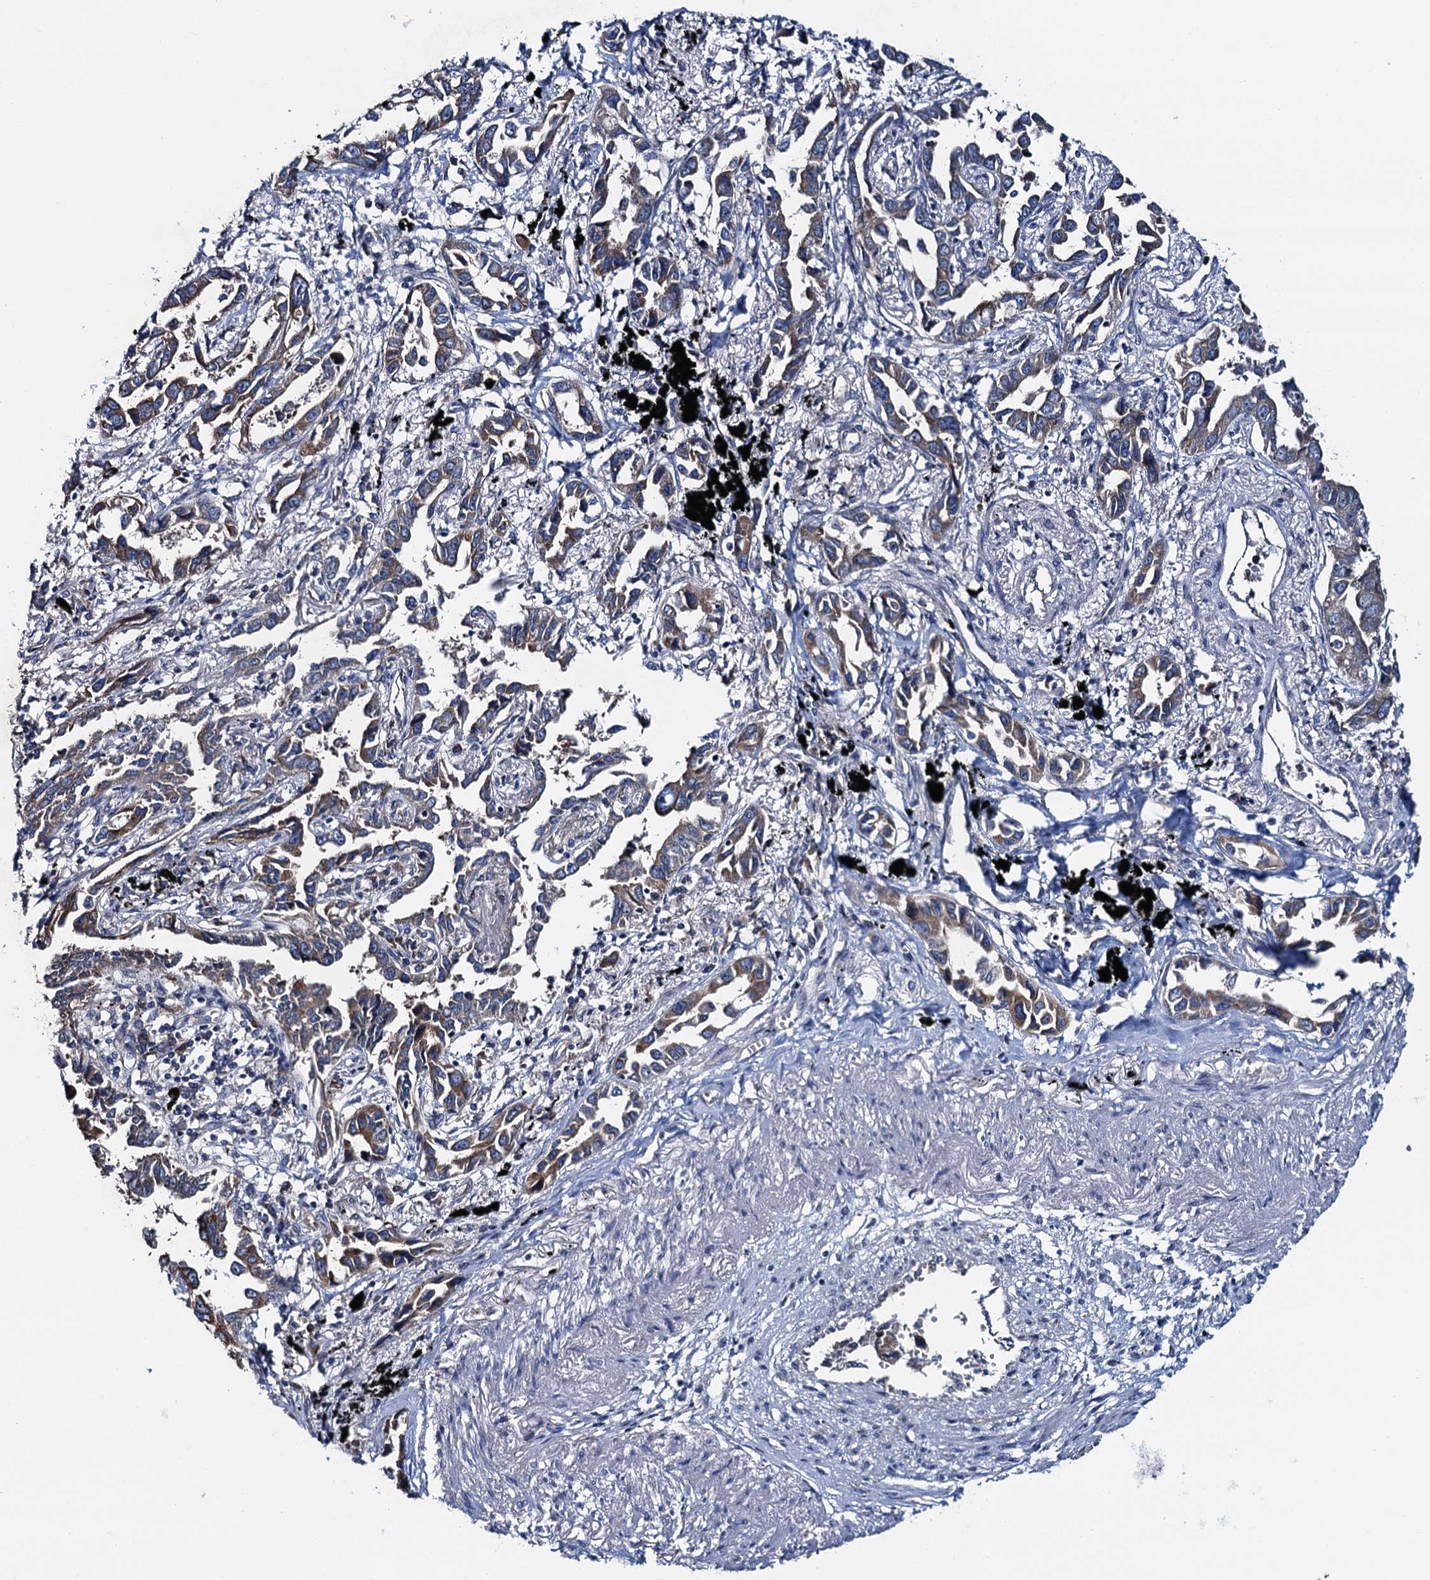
{"staining": {"intensity": "moderate", "quantity": ">75%", "location": "cytoplasmic/membranous"}, "tissue": "lung cancer", "cell_type": "Tumor cells", "image_type": "cancer", "snomed": [{"axis": "morphology", "description": "Adenocarcinoma, NOS"}, {"axis": "topography", "description": "Lung"}], "caption": "This is an image of IHC staining of lung adenocarcinoma, which shows moderate expression in the cytoplasmic/membranous of tumor cells.", "gene": "ADCY9", "patient": {"sex": "male", "age": 67}}